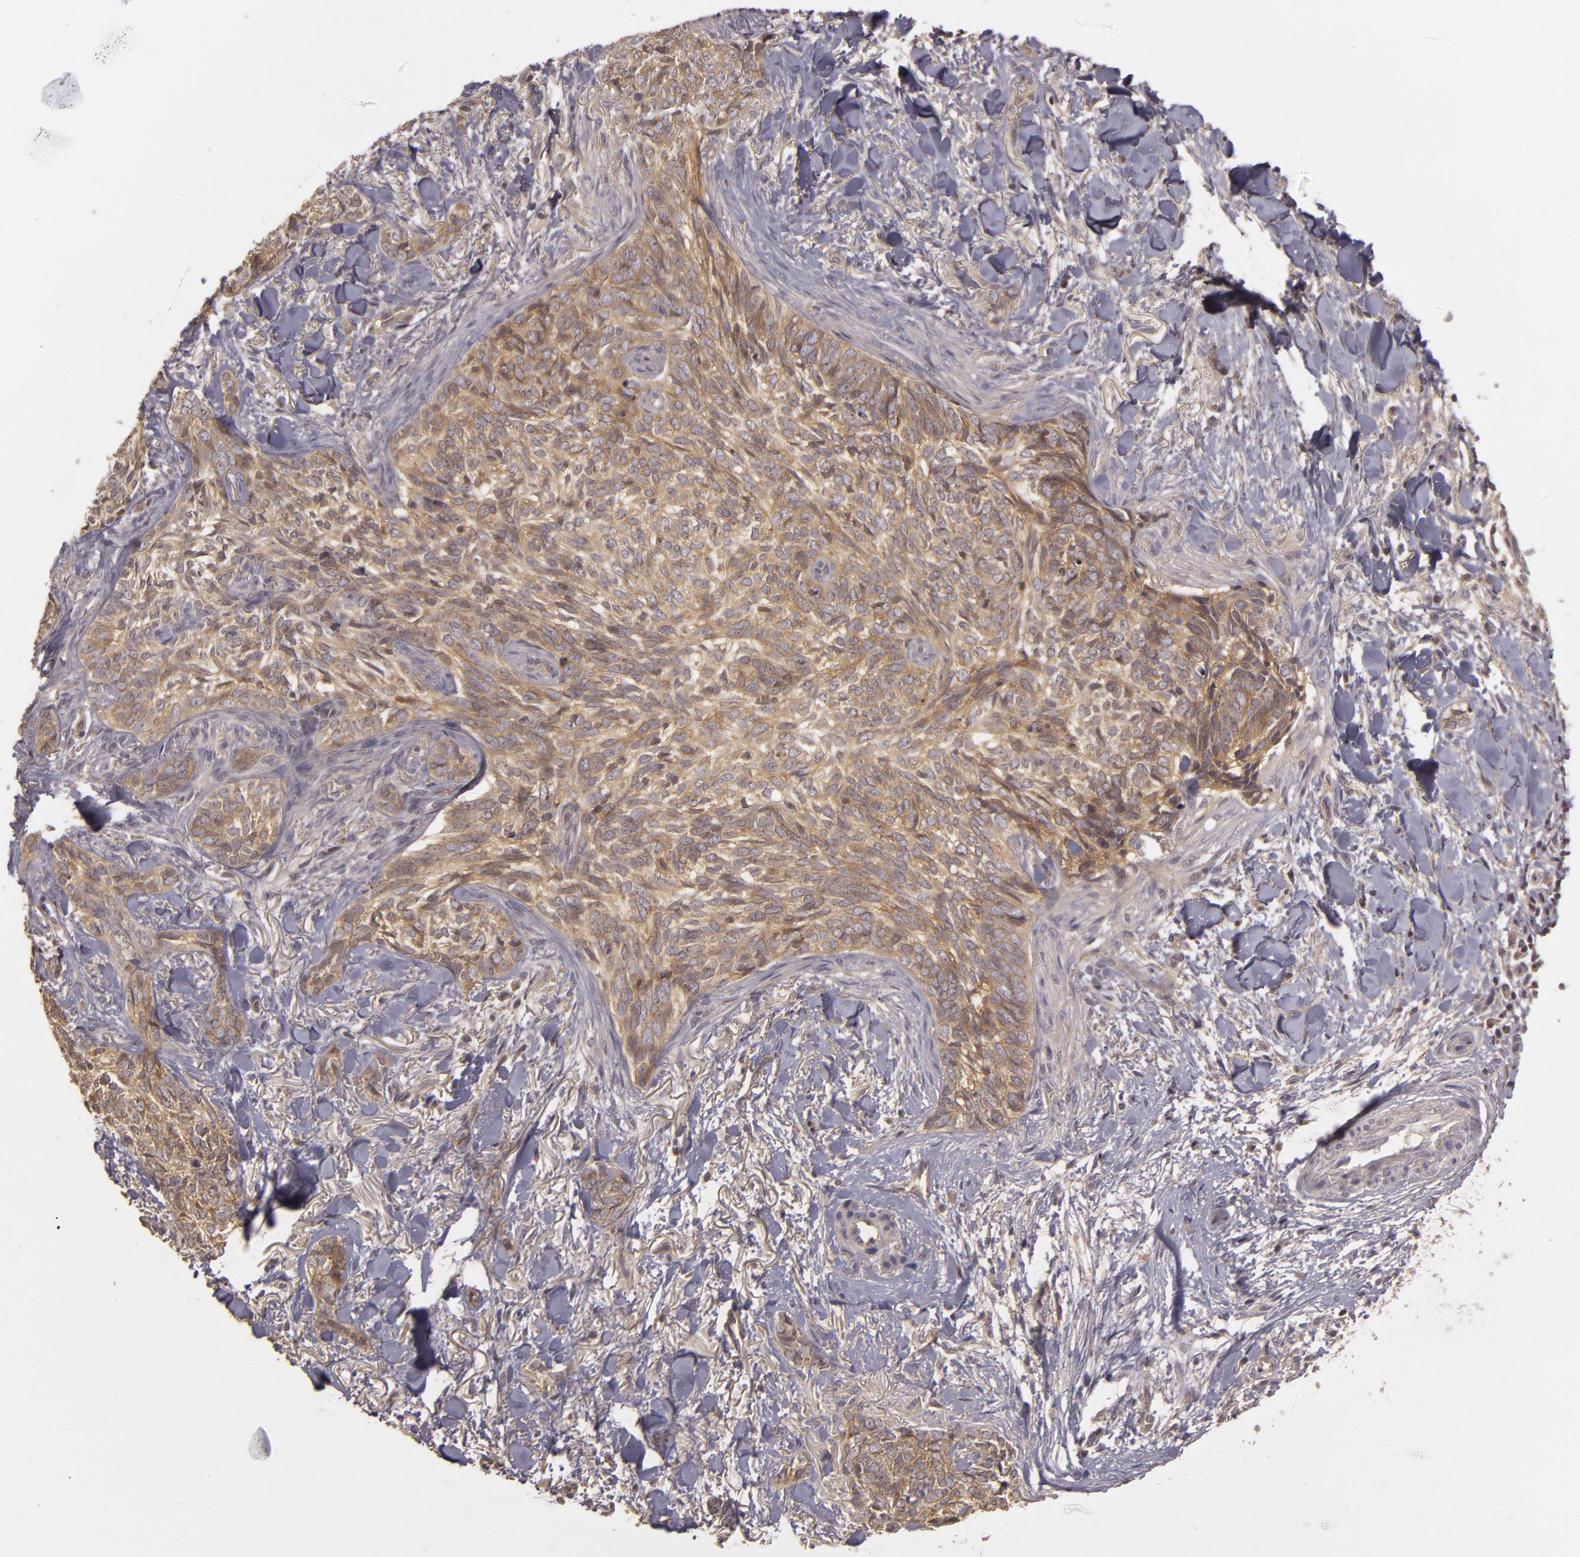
{"staining": {"intensity": "moderate", "quantity": ">75%", "location": "cytoplasmic/membranous"}, "tissue": "skin cancer", "cell_type": "Tumor cells", "image_type": "cancer", "snomed": [{"axis": "morphology", "description": "Basal cell carcinoma"}, {"axis": "topography", "description": "Skin"}], "caption": "A brown stain shows moderate cytoplasmic/membranous staining of a protein in basal cell carcinoma (skin) tumor cells.", "gene": "HRAS", "patient": {"sex": "female", "age": 81}}